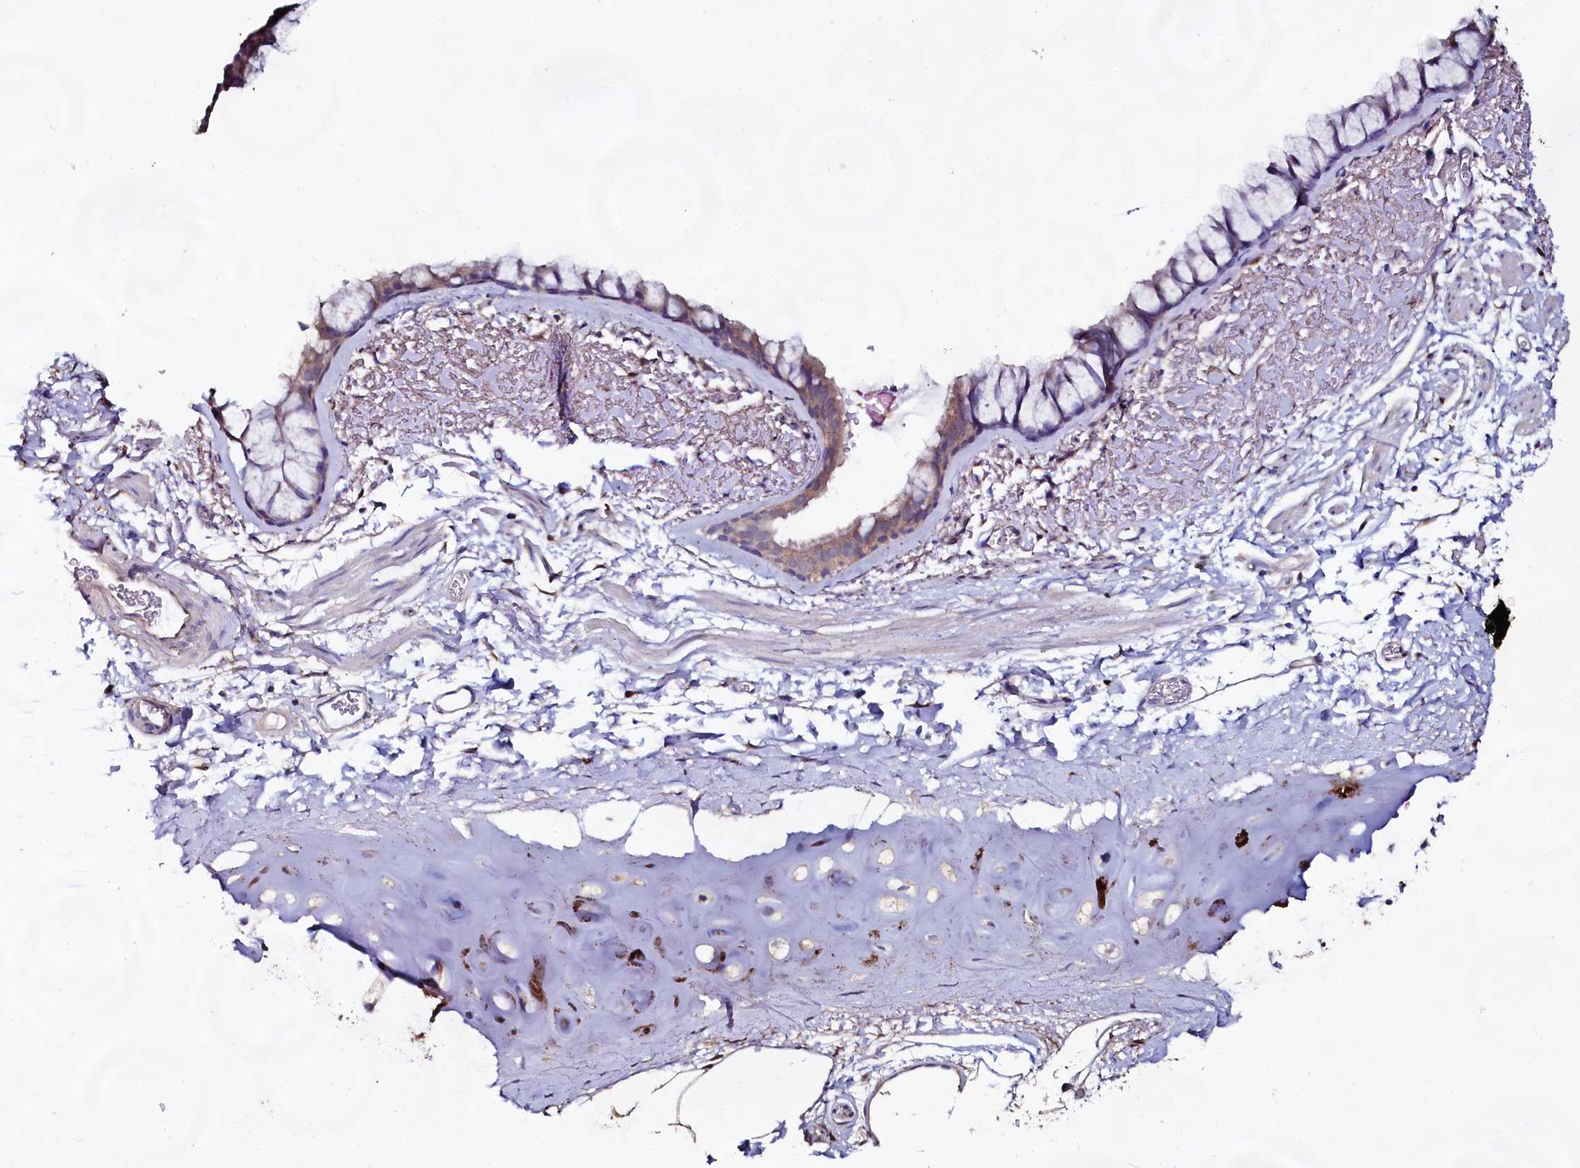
{"staining": {"intensity": "weak", "quantity": "25%-75%", "location": "cytoplasmic/membranous"}, "tissue": "bronchus", "cell_type": "Respiratory epithelial cells", "image_type": "normal", "snomed": [{"axis": "morphology", "description": "Normal tissue, NOS"}, {"axis": "topography", "description": "Bronchus"}], "caption": "Weak cytoplasmic/membranous positivity is appreciated in approximately 25%-75% of respiratory epithelial cells in unremarkable bronchus.", "gene": "USPL1", "patient": {"sex": "male", "age": 65}}